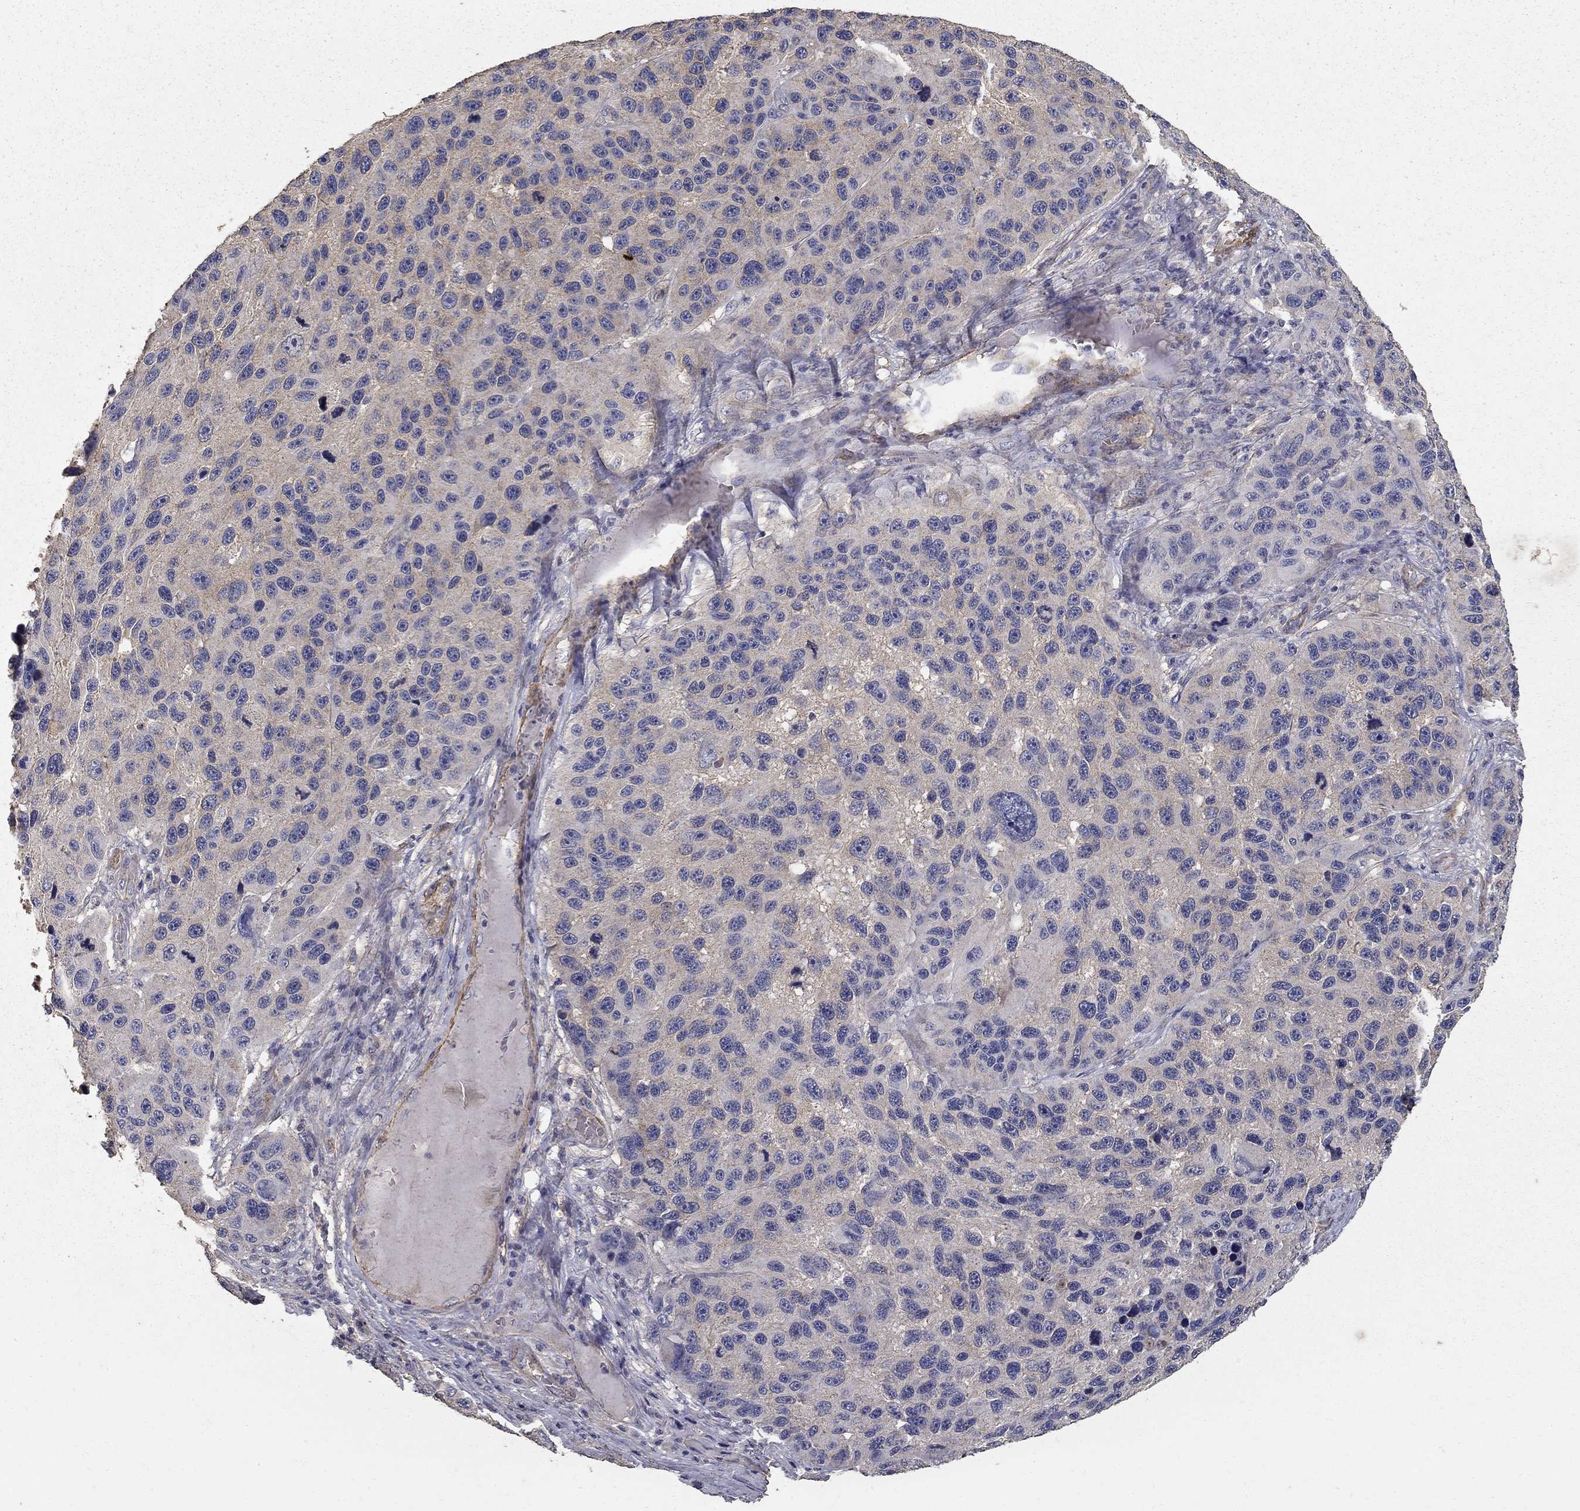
{"staining": {"intensity": "negative", "quantity": "none", "location": "none"}, "tissue": "melanoma", "cell_type": "Tumor cells", "image_type": "cancer", "snomed": [{"axis": "morphology", "description": "Malignant melanoma, NOS"}, {"axis": "topography", "description": "Skin"}], "caption": "DAB (3,3'-diaminobenzidine) immunohistochemical staining of human malignant melanoma displays no significant positivity in tumor cells. (DAB immunohistochemistry (IHC), high magnification).", "gene": "MPP2", "patient": {"sex": "male", "age": 53}}